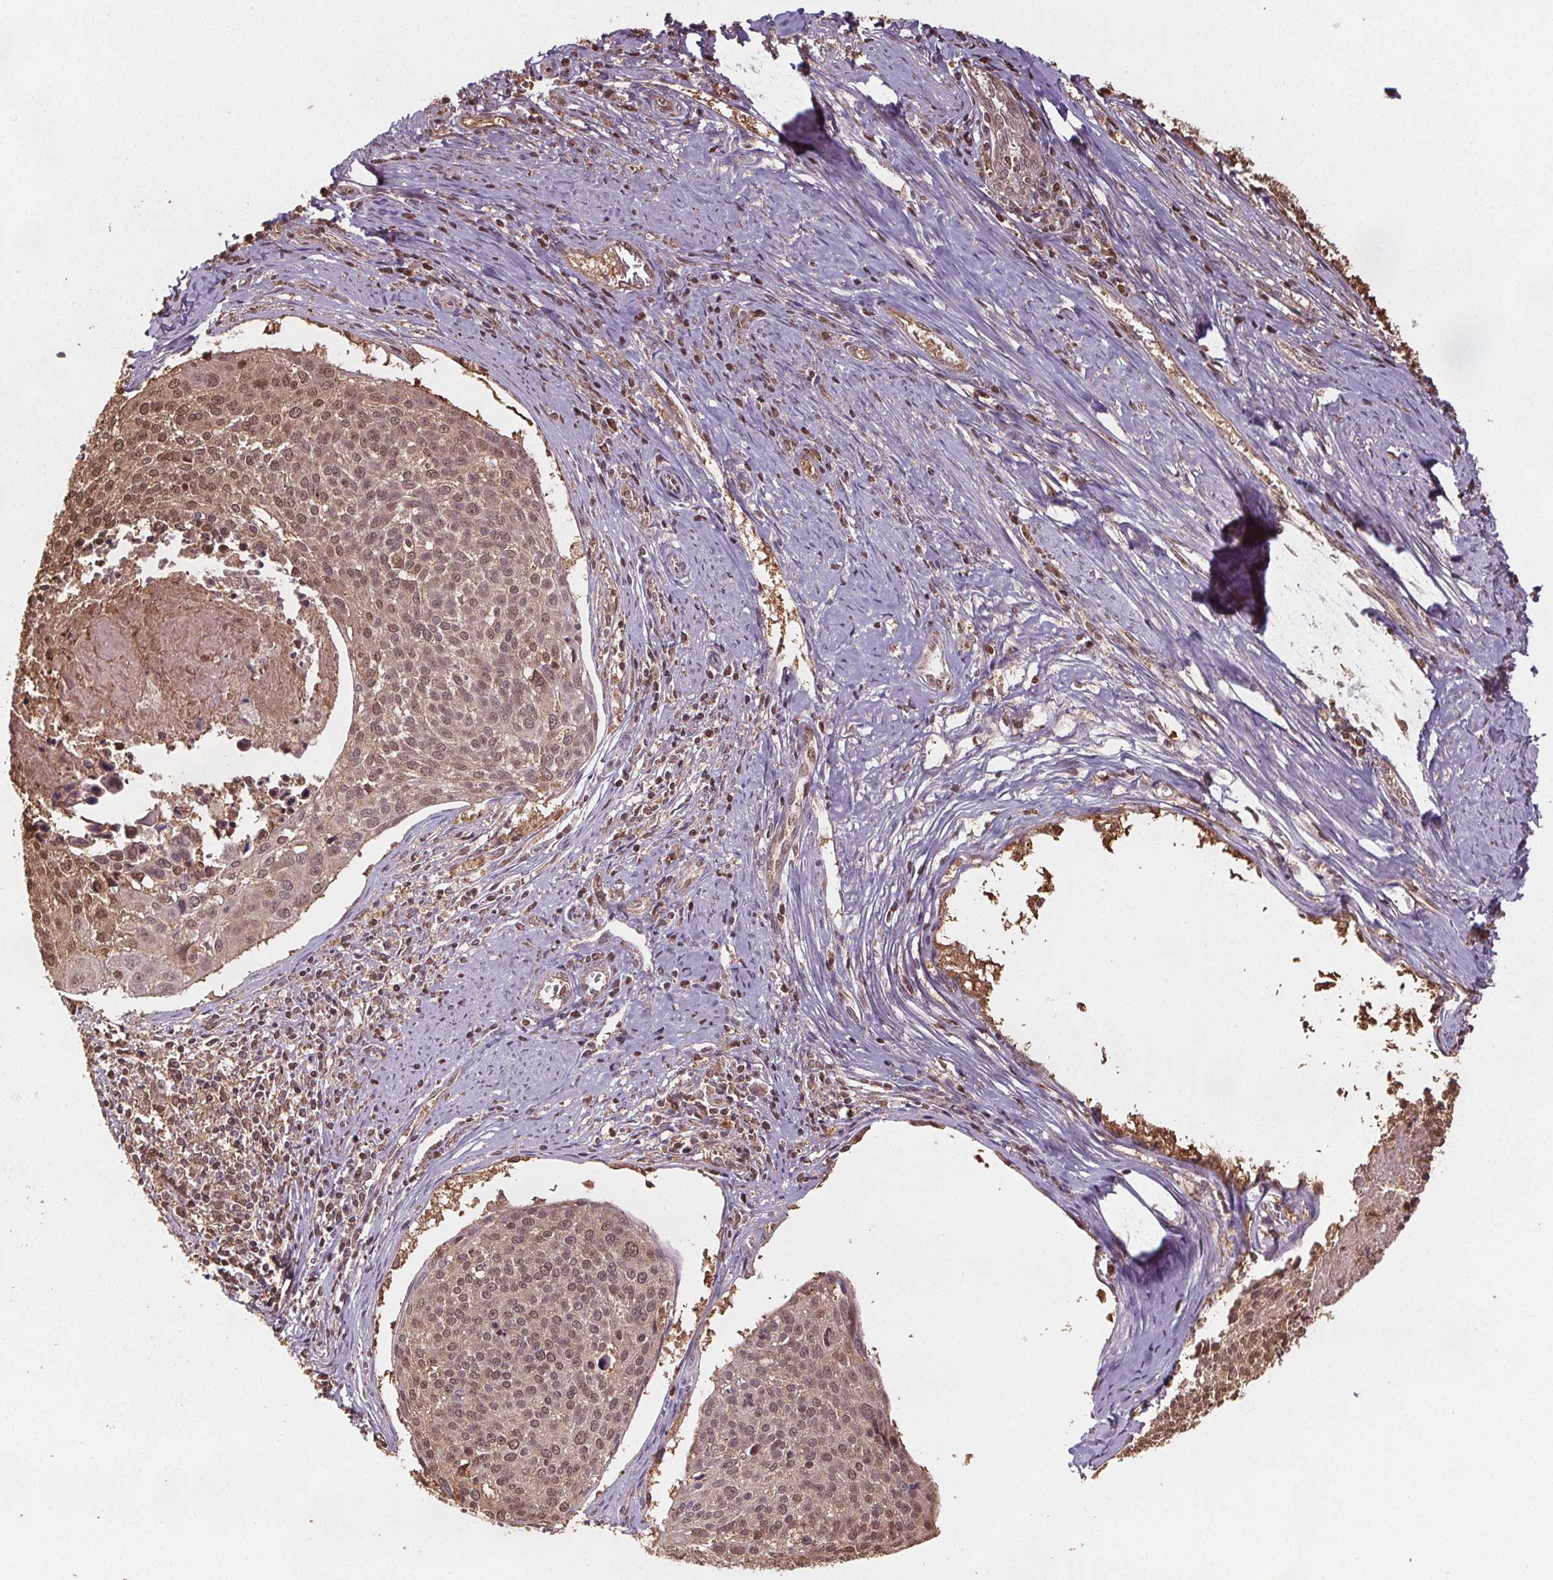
{"staining": {"intensity": "weak", "quantity": ">75%", "location": "cytoplasmic/membranous,nuclear"}, "tissue": "cervical cancer", "cell_type": "Tumor cells", "image_type": "cancer", "snomed": [{"axis": "morphology", "description": "Squamous cell carcinoma, NOS"}, {"axis": "topography", "description": "Cervix"}], "caption": "This photomicrograph reveals immunohistochemistry (IHC) staining of human cervical squamous cell carcinoma, with low weak cytoplasmic/membranous and nuclear positivity in about >75% of tumor cells.", "gene": "ENO1", "patient": {"sex": "female", "age": 39}}